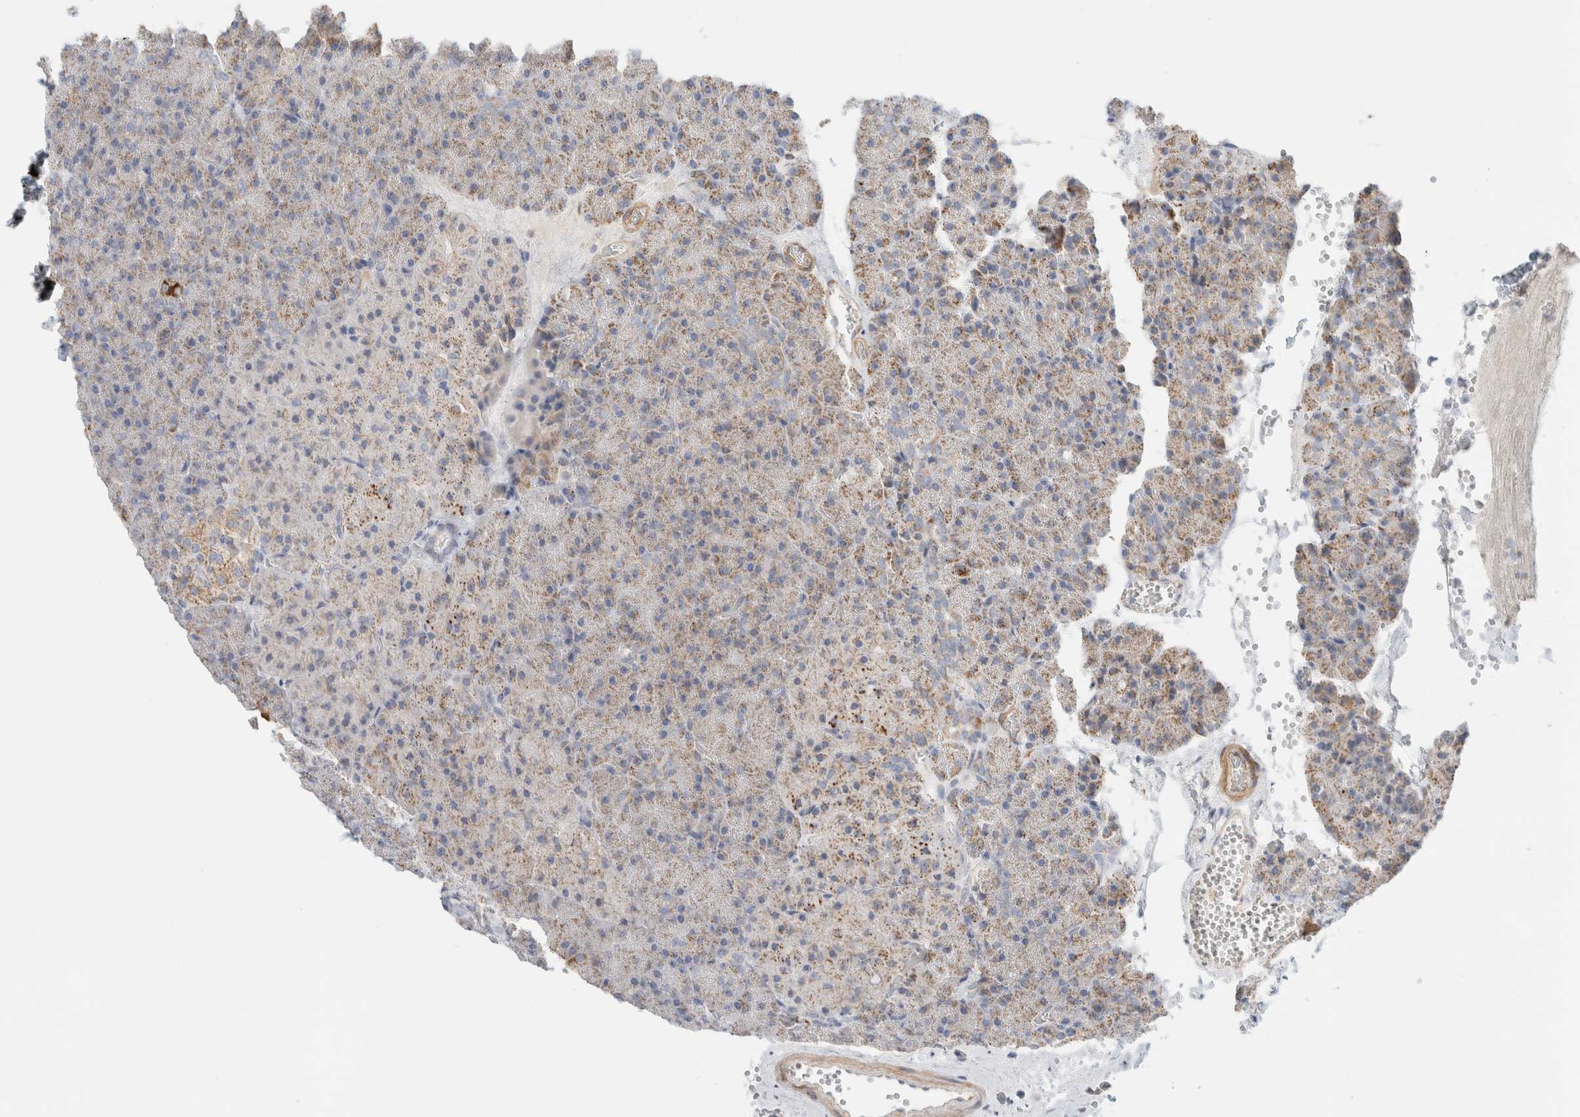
{"staining": {"intensity": "moderate", "quantity": "<25%", "location": "cytoplasmic/membranous"}, "tissue": "pancreas", "cell_type": "Exocrine glandular cells", "image_type": "normal", "snomed": [{"axis": "morphology", "description": "Normal tissue, NOS"}, {"axis": "morphology", "description": "Carcinoid, malignant, NOS"}, {"axis": "topography", "description": "Pancreas"}], "caption": "Immunohistochemistry of benign pancreas demonstrates low levels of moderate cytoplasmic/membranous staining in about <25% of exocrine glandular cells.", "gene": "MRM3", "patient": {"sex": "female", "age": 35}}